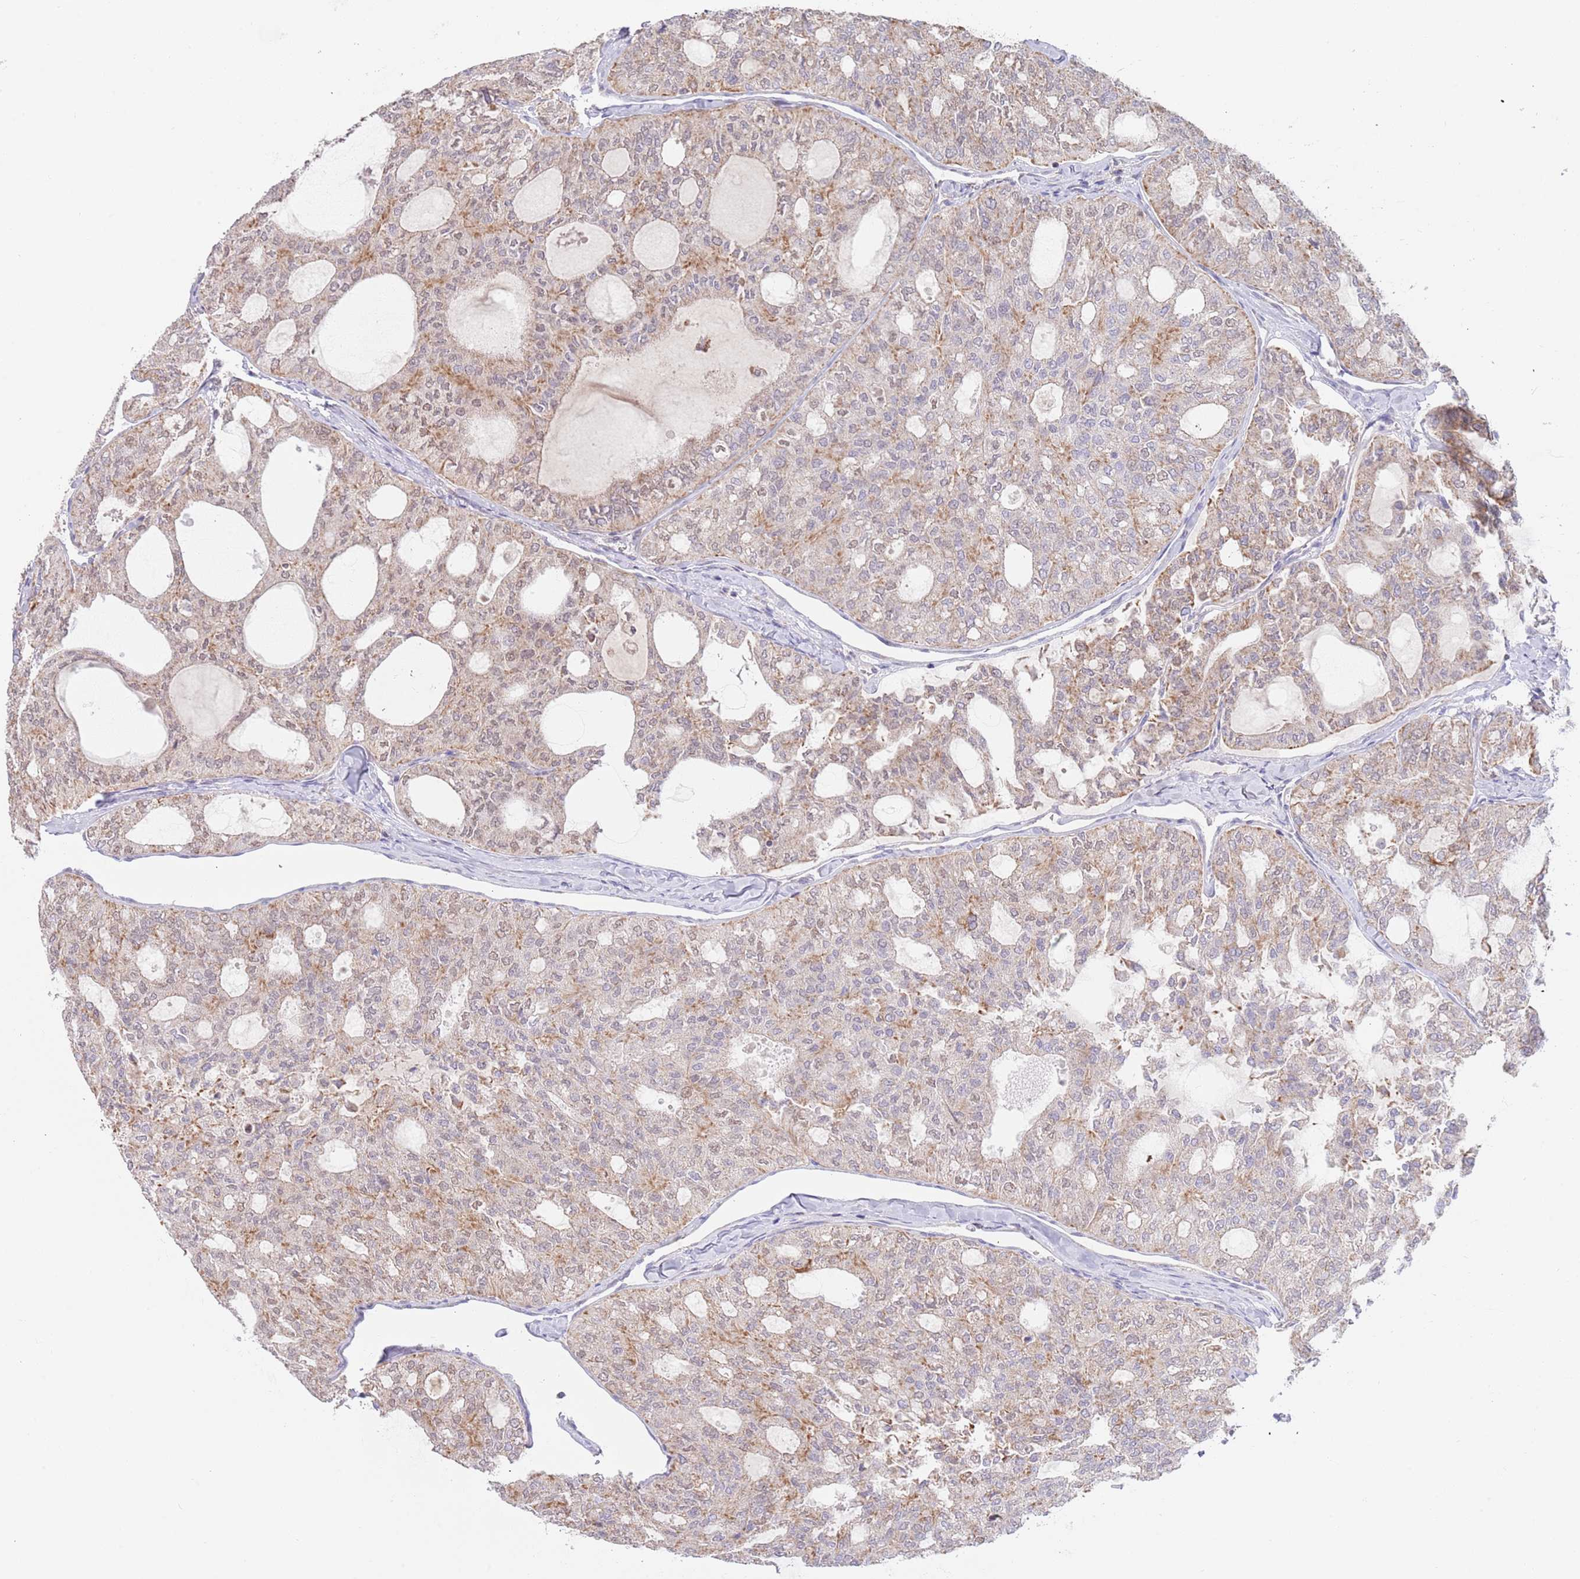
{"staining": {"intensity": "moderate", "quantity": "<25%", "location": "cytoplasmic/membranous"}, "tissue": "thyroid cancer", "cell_type": "Tumor cells", "image_type": "cancer", "snomed": [{"axis": "morphology", "description": "Follicular adenoma carcinoma, NOS"}, {"axis": "topography", "description": "Thyroid gland"}], "caption": "Thyroid follicular adenoma carcinoma stained for a protein reveals moderate cytoplasmic/membranous positivity in tumor cells.", "gene": "TIMM13", "patient": {"sex": "male", "age": 75}}